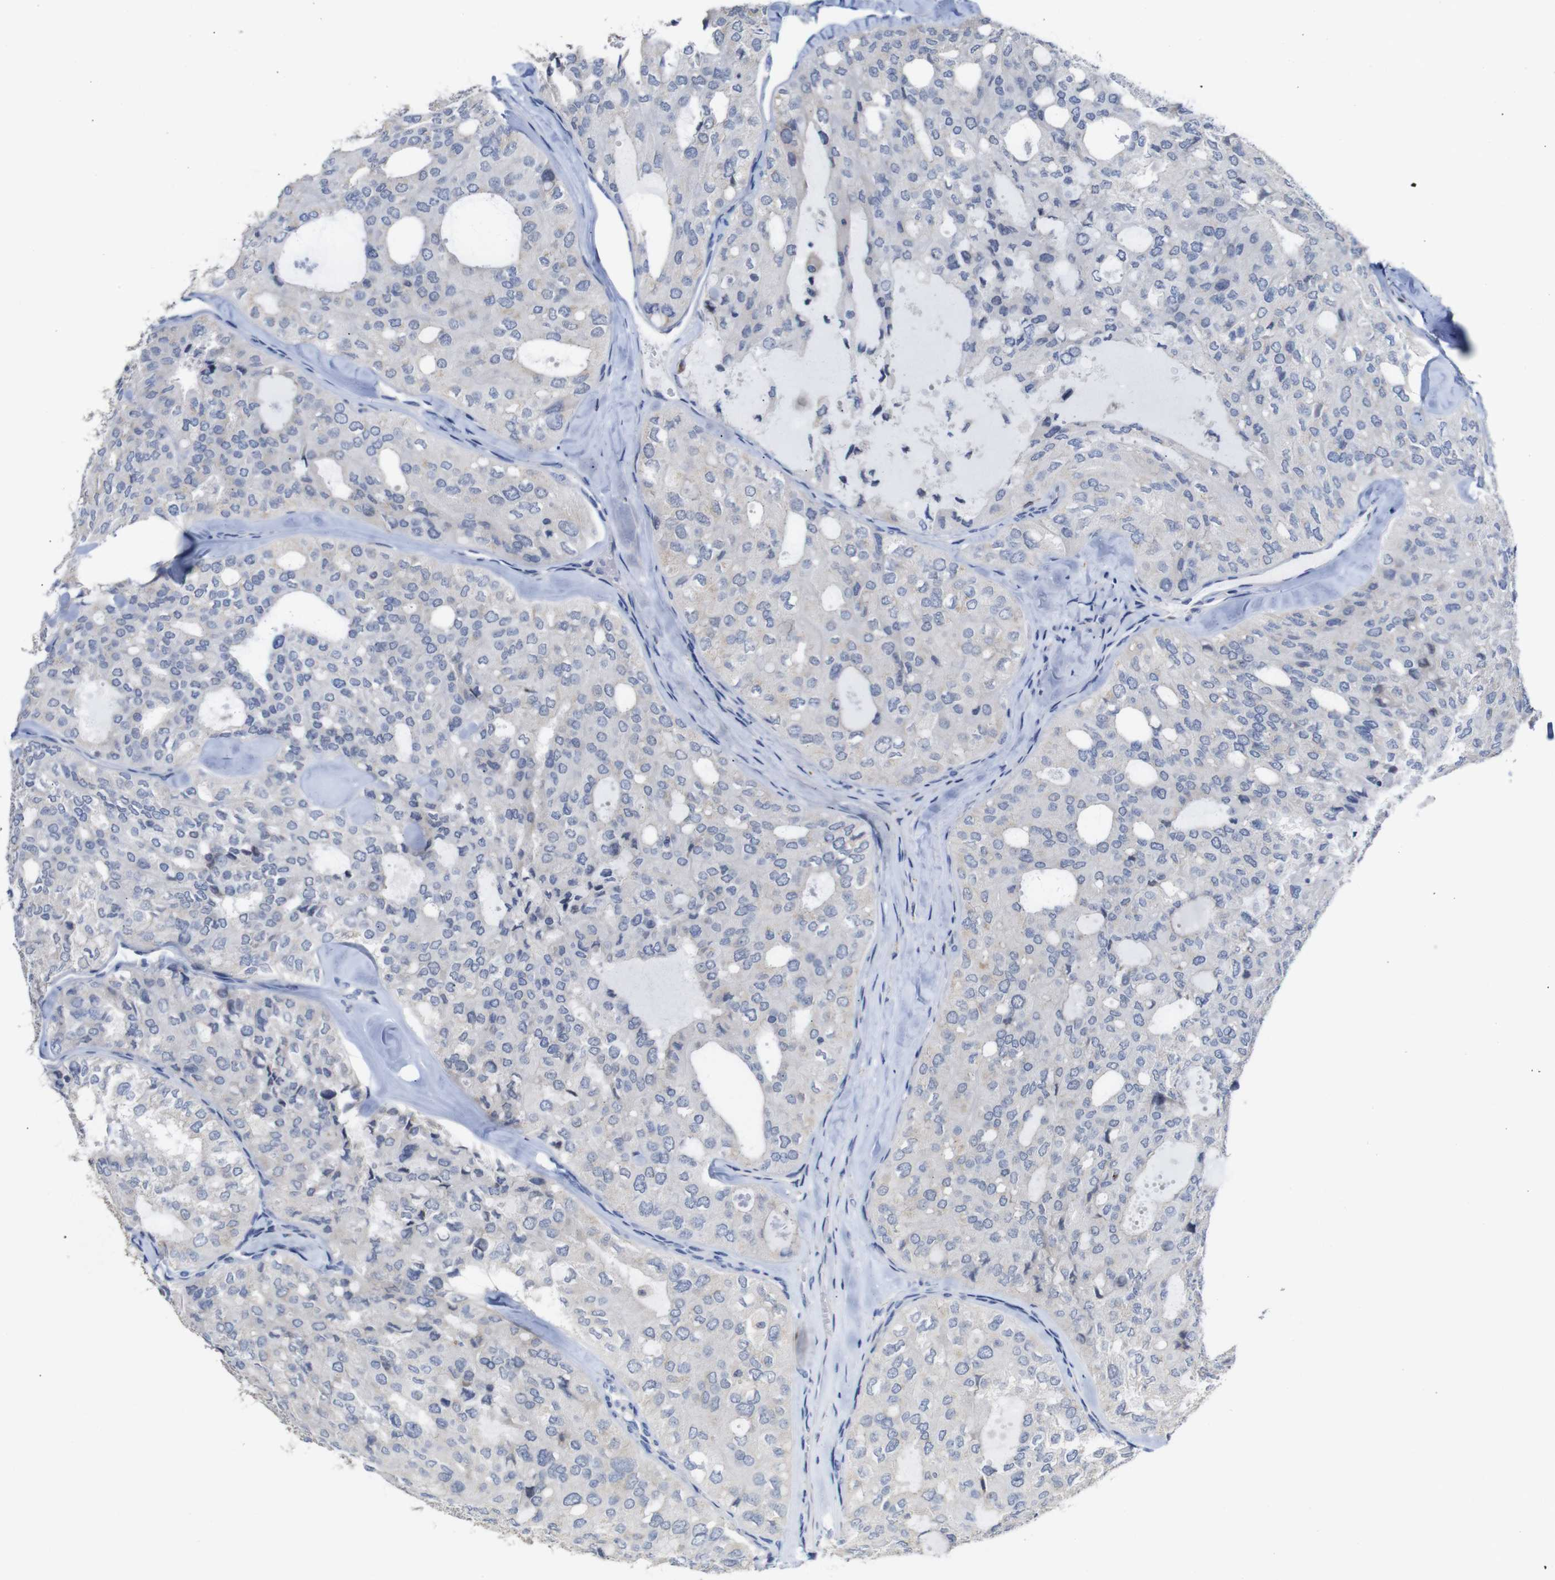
{"staining": {"intensity": "negative", "quantity": "none", "location": "none"}, "tissue": "thyroid cancer", "cell_type": "Tumor cells", "image_type": "cancer", "snomed": [{"axis": "morphology", "description": "Follicular adenoma carcinoma, NOS"}, {"axis": "topography", "description": "Thyroid gland"}], "caption": "This is an immunohistochemistry (IHC) image of thyroid cancer. There is no staining in tumor cells.", "gene": "TCEAL9", "patient": {"sex": "male", "age": 75}}